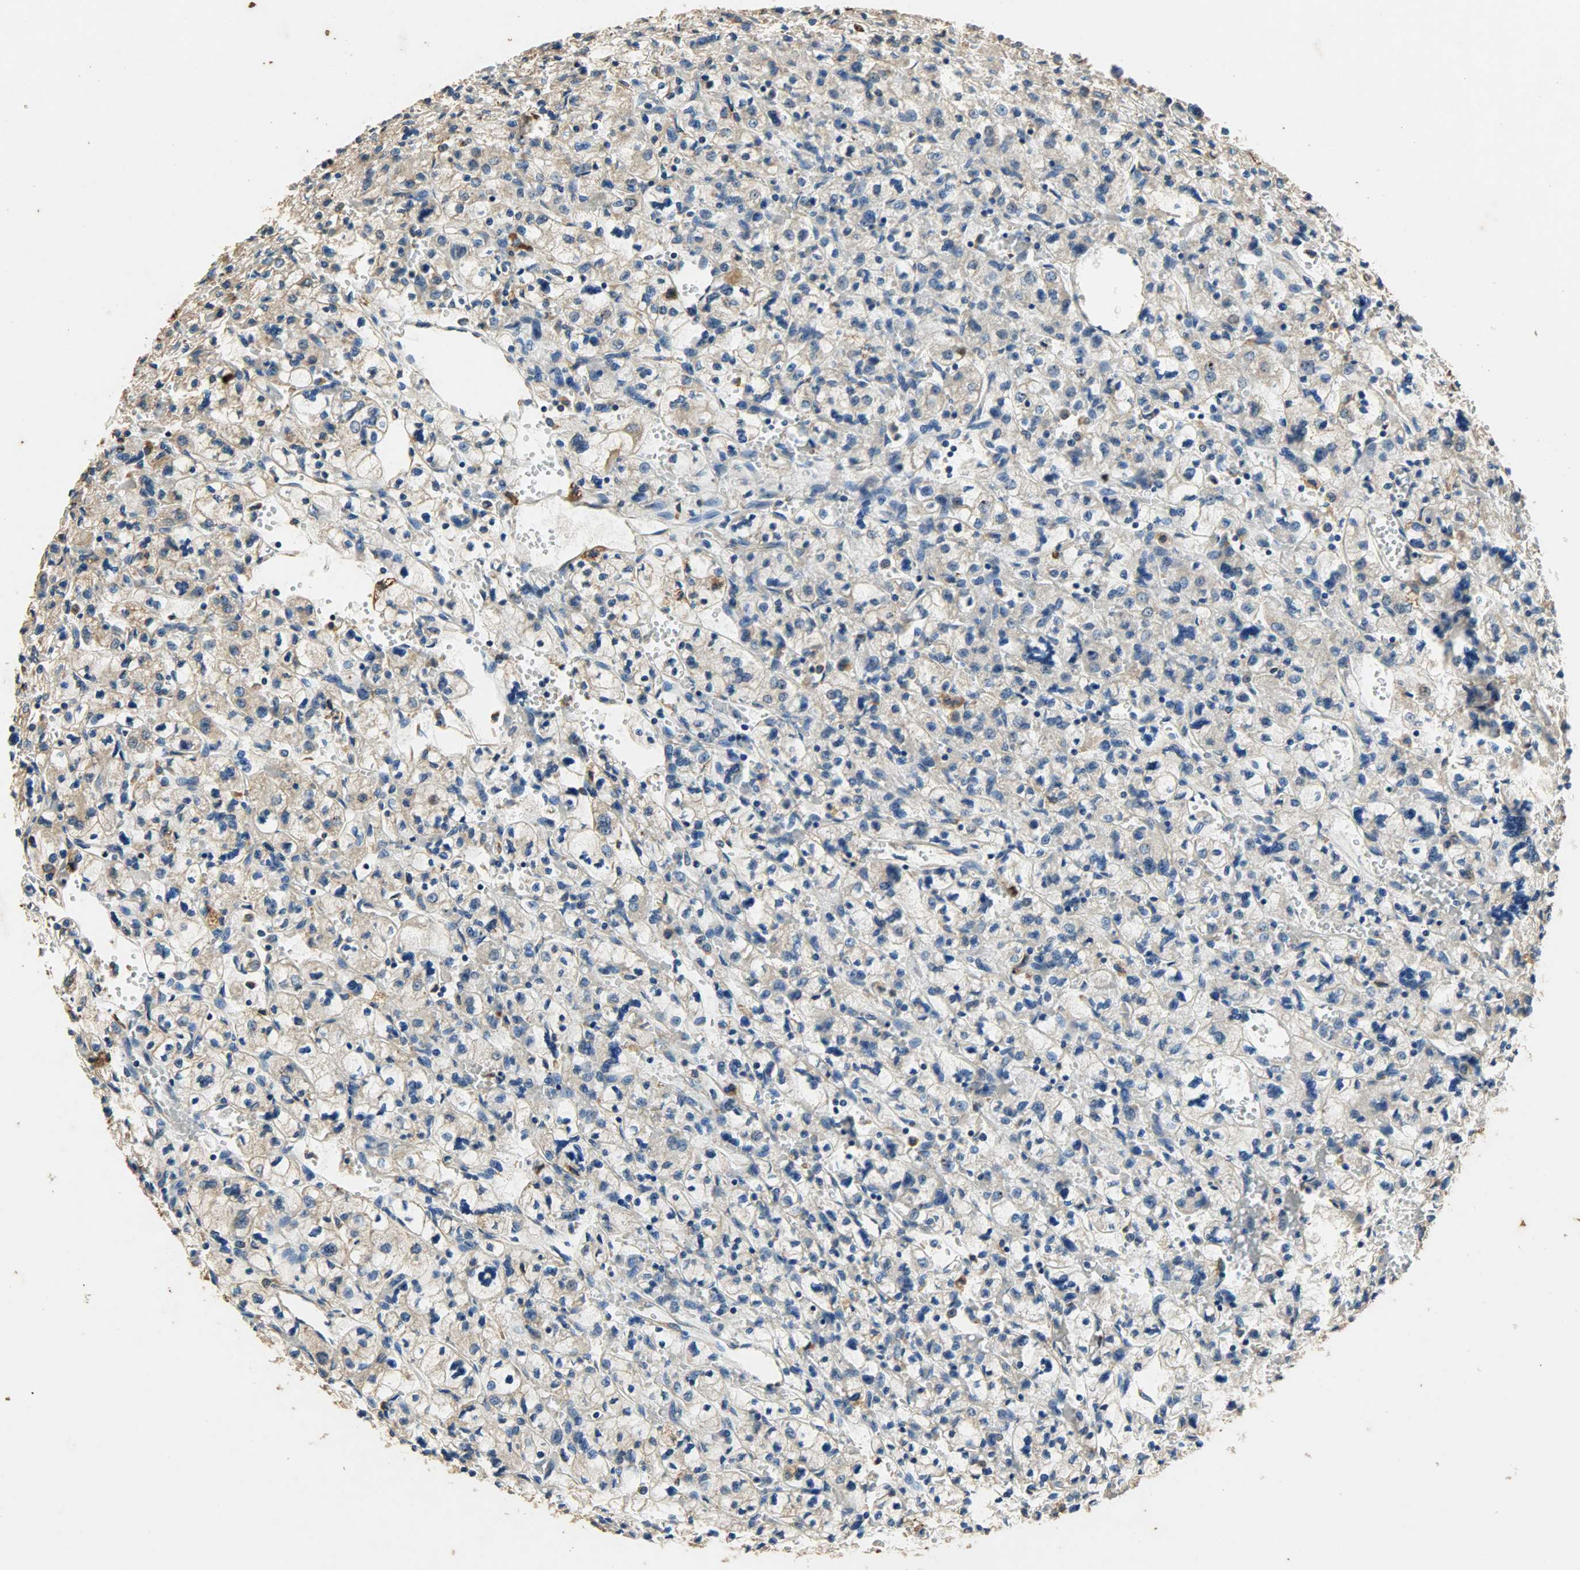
{"staining": {"intensity": "weak", "quantity": "25%-75%", "location": "cytoplasmic/membranous"}, "tissue": "renal cancer", "cell_type": "Tumor cells", "image_type": "cancer", "snomed": [{"axis": "morphology", "description": "Adenocarcinoma, NOS"}, {"axis": "topography", "description": "Kidney"}], "caption": "DAB (3,3'-diaminobenzidine) immunohistochemical staining of human adenocarcinoma (renal) demonstrates weak cytoplasmic/membranous protein staining in approximately 25%-75% of tumor cells.", "gene": "HSPA5", "patient": {"sex": "female", "age": 83}}